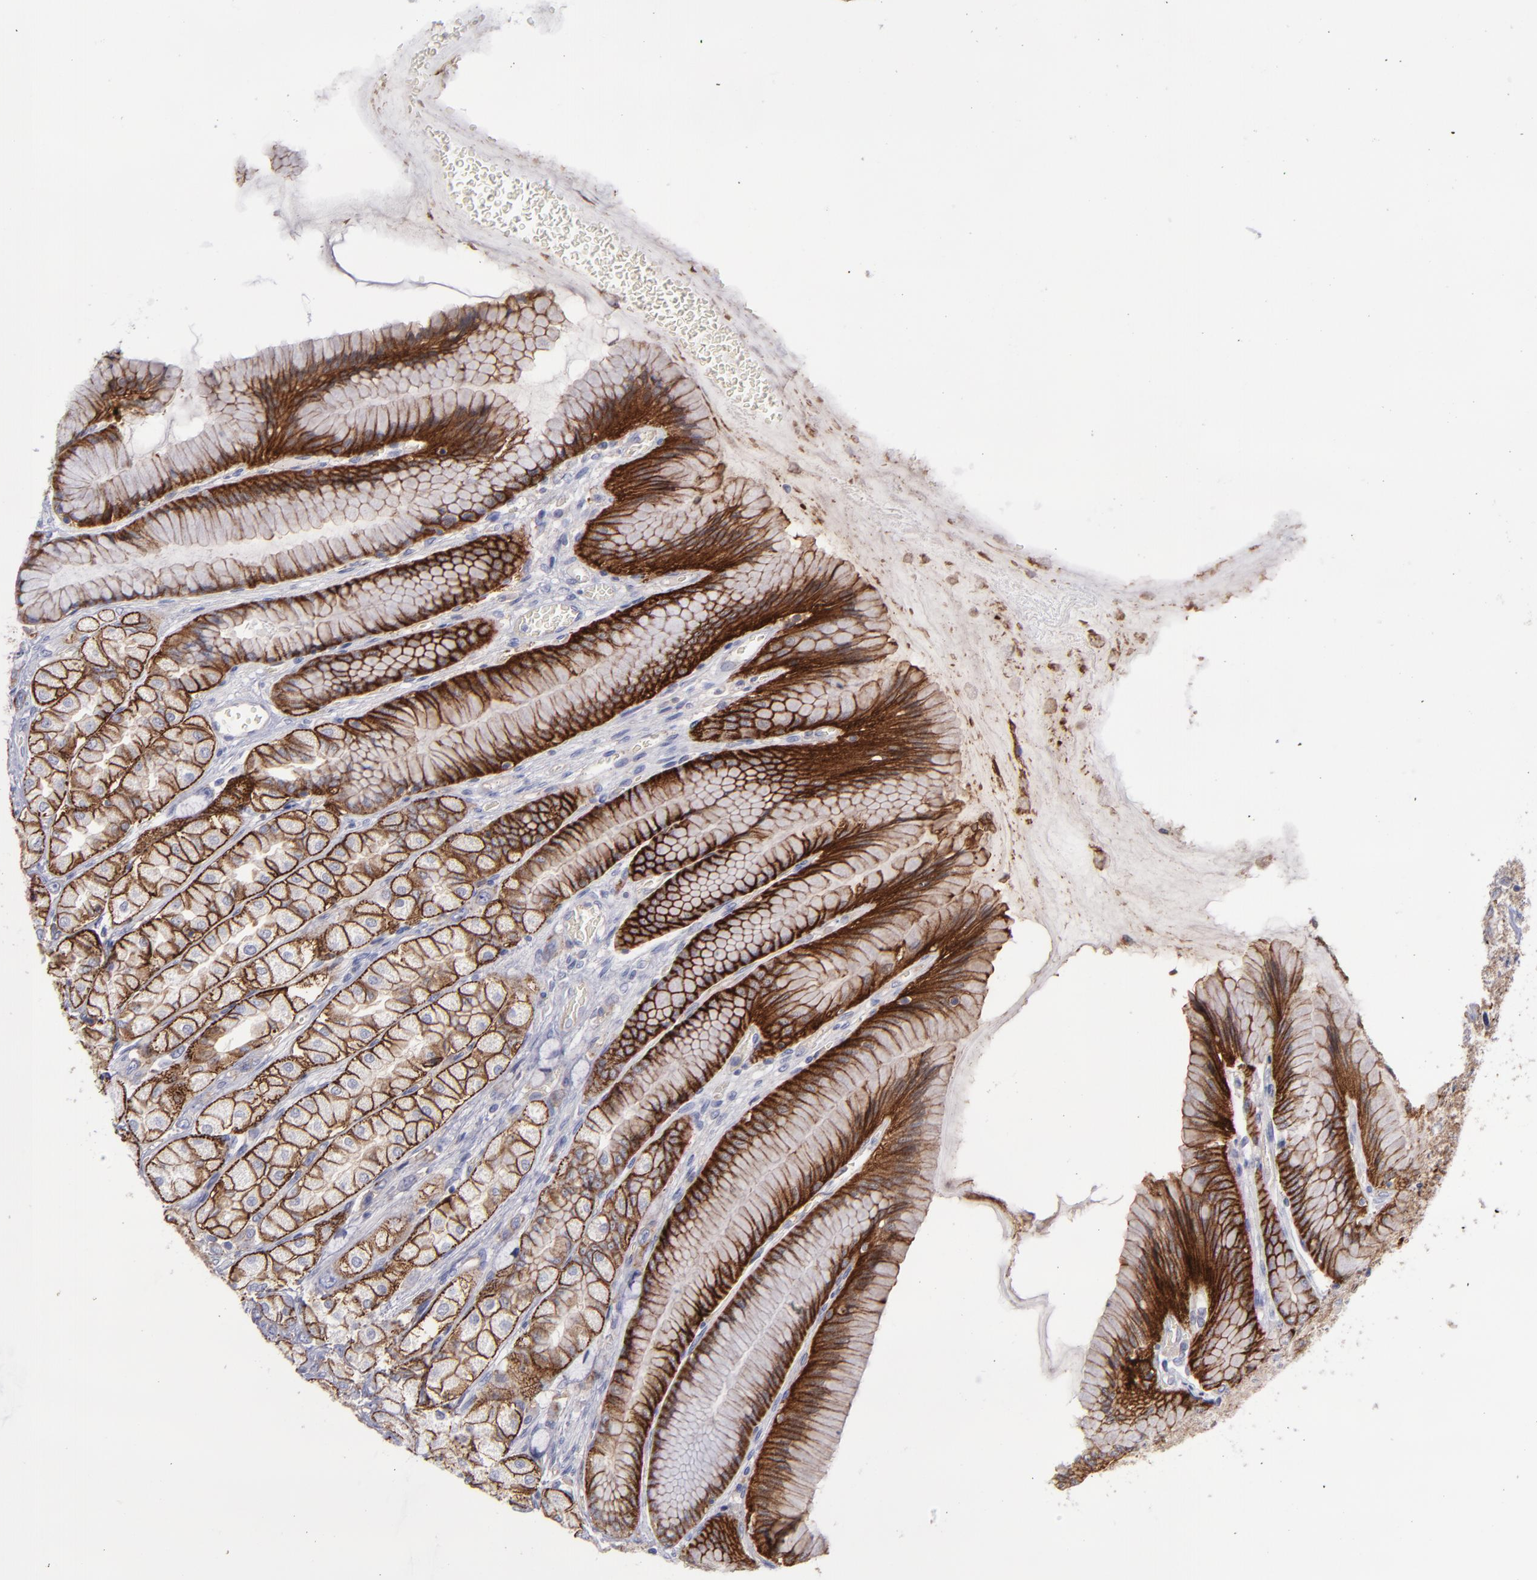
{"staining": {"intensity": "strong", "quantity": "25%-75%", "location": "cytoplasmic/membranous"}, "tissue": "stomach", "cell_type": "Glandular cells", "image_type": "normal", "snomed": [{"axis": "morphology", "description": "Normal tissue, NOS"}, {"axis": "morphology", "description": "Adenocarcinoma, NOS"}, {"axis": "topography", "description": "Stomach"}, {"axis": "topography", "description": "Stomach, lower"}], "caption": "Strong cytoplasmic/membranous expression for a protein is identified in approximately 25%-75% of glandular cells of normal stomach using IHC.", "gene": "BSG", "patient": {"sex": "female", "age": 65}}